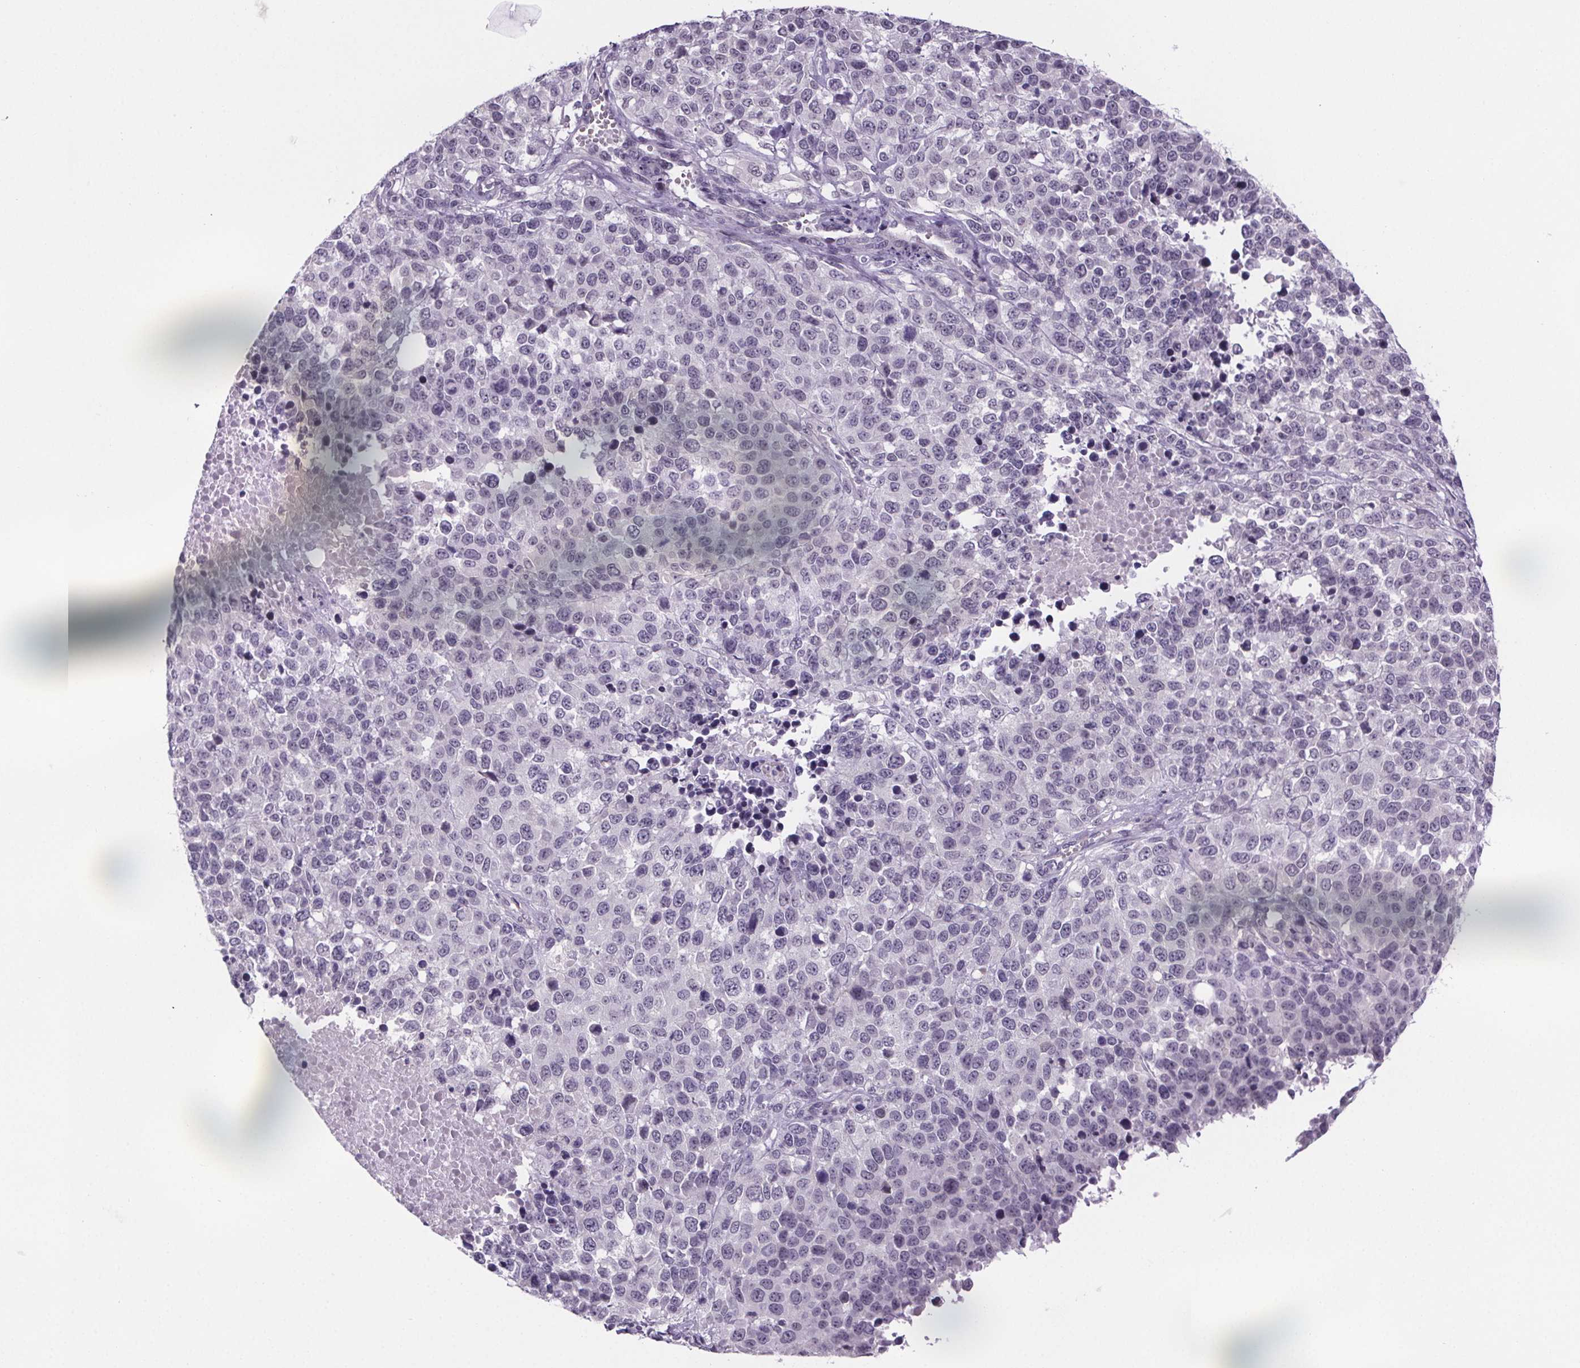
{"staining": {"intensity": "negative", "quantity": "none", "location": "none"}, "tissue": "melanoma", "cell_type": "Tumor cells", "image_type": "cancer", "snomed": [{"axis": "morphology", "description": "Malignant melanoma, Metastatic site"}, {"axis": "topography", "description": "Skin"}], "caption": "This is a image of immunohistochemistry (IHC) staining of melanoma, which shows no positivity in tumor cells. The staining was performed using DAB to visualize the protein expression in brown, while the nuclei were stained in blue with hematoxylin (Magnification: 20x).", "gene": "TTC12", "patient": {"sex": "male", "age": 84}}